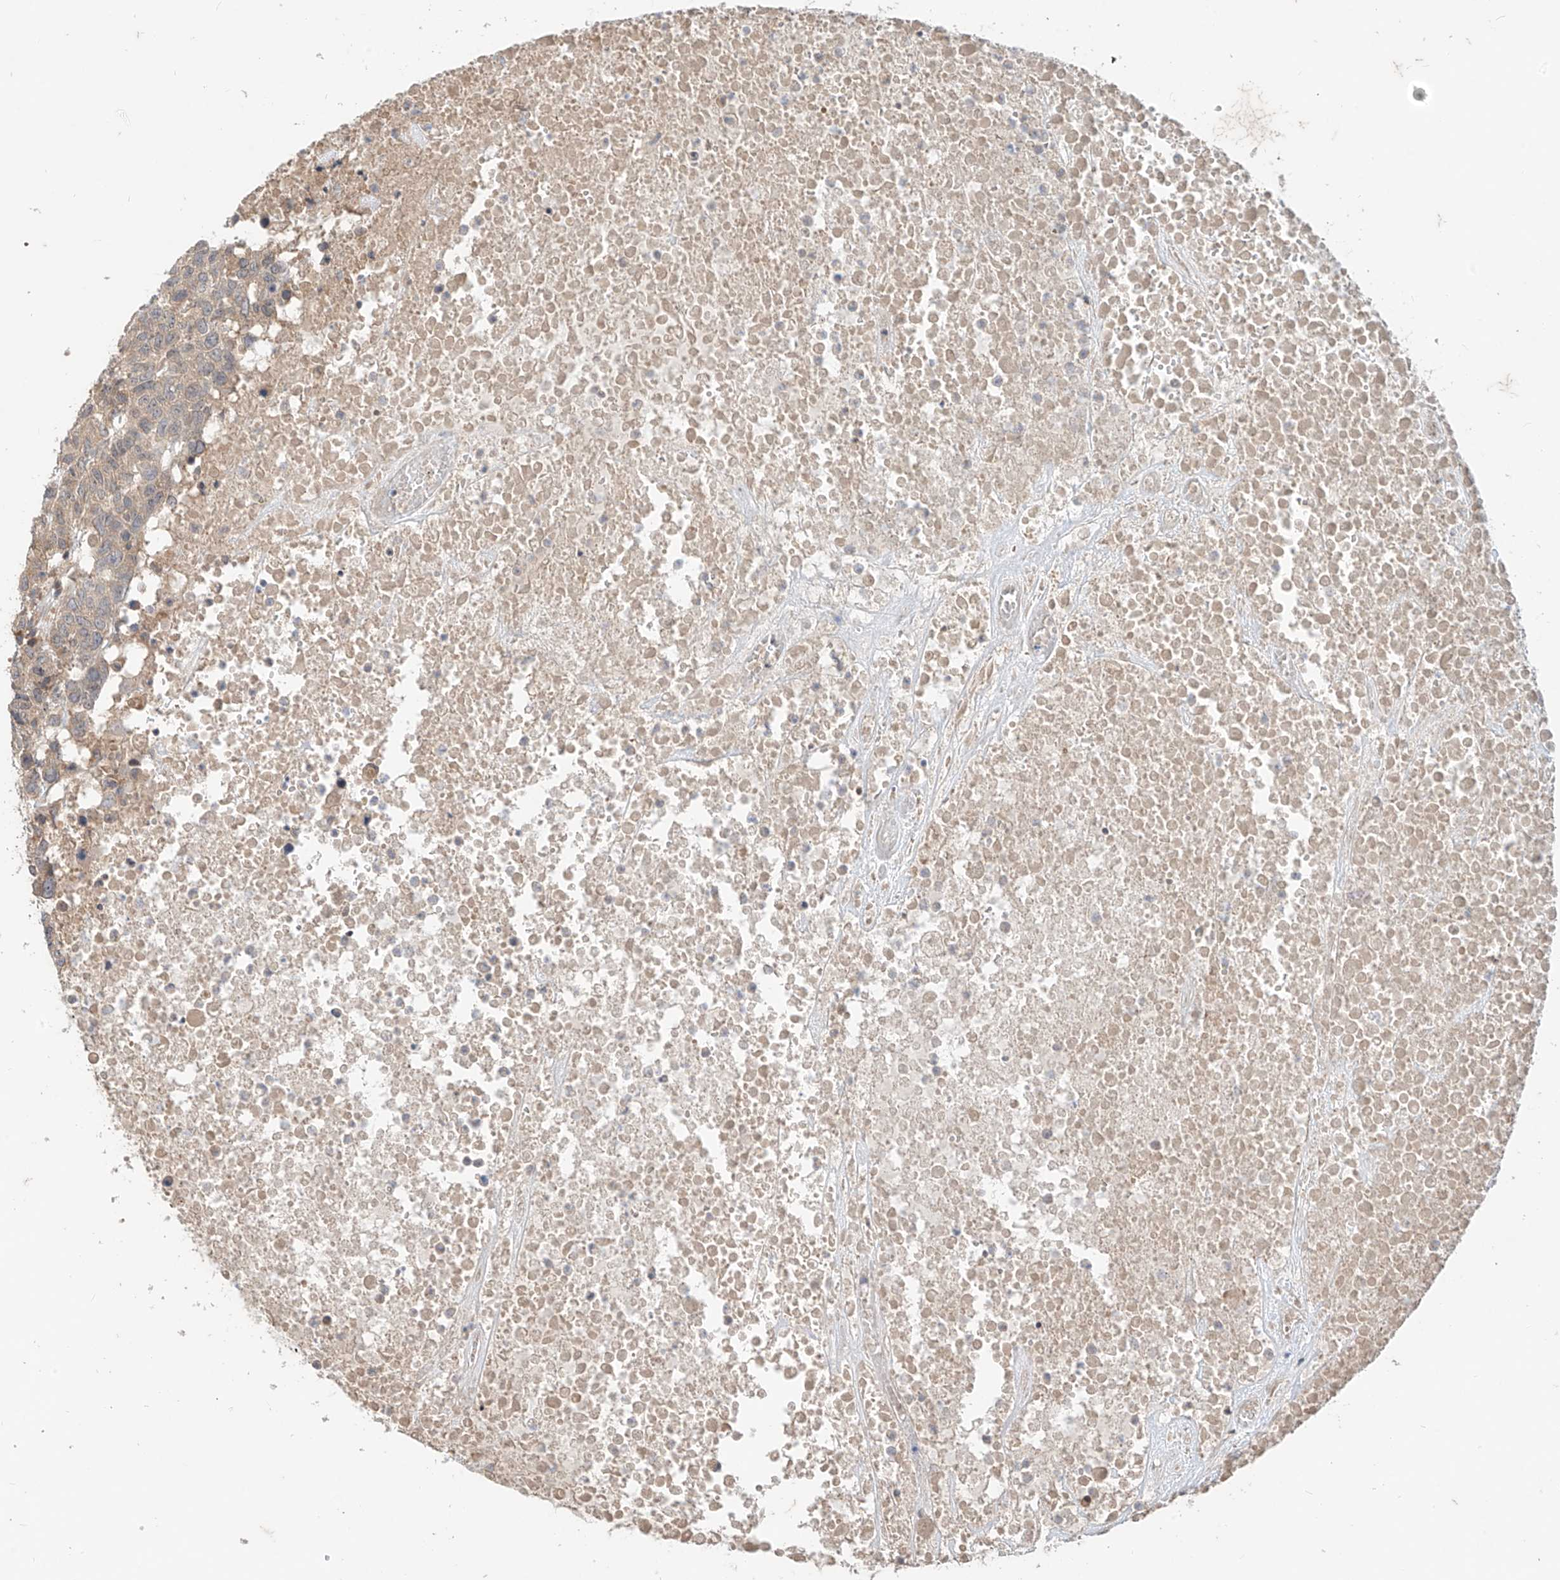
{"staining": {"intensity": "weak", "quantity": "<25%", "location": "cytoplasmic/membranous"}, "tissue": "head and neck cancer", "cell_type": "Tumor cells", "image_type": "cancer", "snomed": [{"axis": "morphology", "description": "Squamous cell carcinoma, NOS"}, {"axis": "topography", "description": "Head-Neck"}], "caption": "This is an IHC photomicrograph of human head and neck cancer. There is no positivity in tumor cells.", "gene": "MTUS2", "patient": {"sex": "male", "age": 66}}